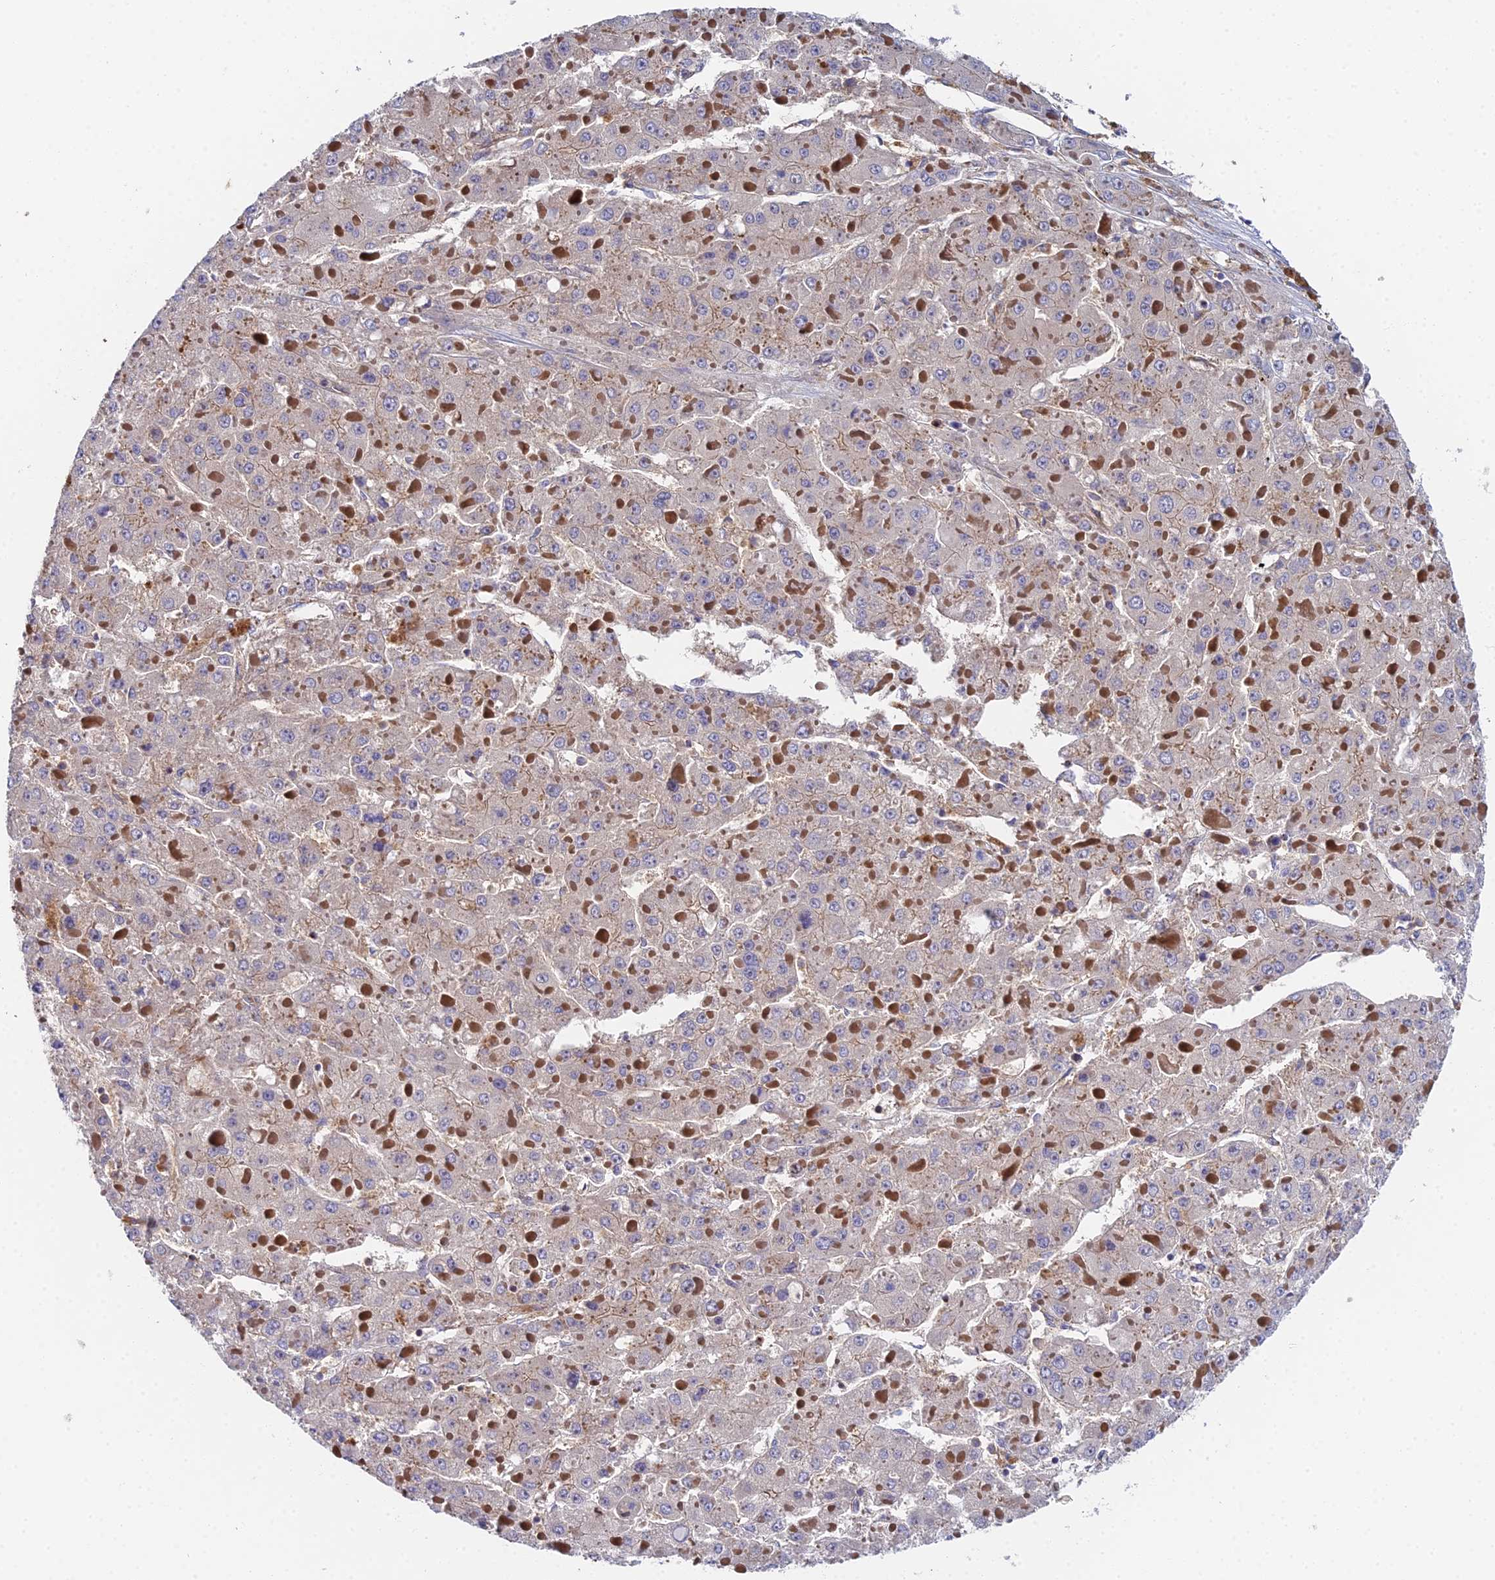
{"staining": {"intensity": "weak", "quantity": "25%-75%", "location": "cytoplasmic/membranous"}, "tissue": "liver cancer", "cell_type": "Tumor cells", "image_type": "cancer", "snomed": [{"axis": "morphology", "description": "Carcinoma, Hepatocellular, NOS"}, {"axis": "topography", "description": "Liver"}], "caption": "Protein expression analysis of liver hepatocellular carcinoma demonstrates weak cytoplasmic/membranous staining in about 25%-75% of tumor cells. The protein is shown in brown color, while the nuclei are stained blue.", "gene": "GNG5B", "patient": {"sex": "female", "age": 73}}